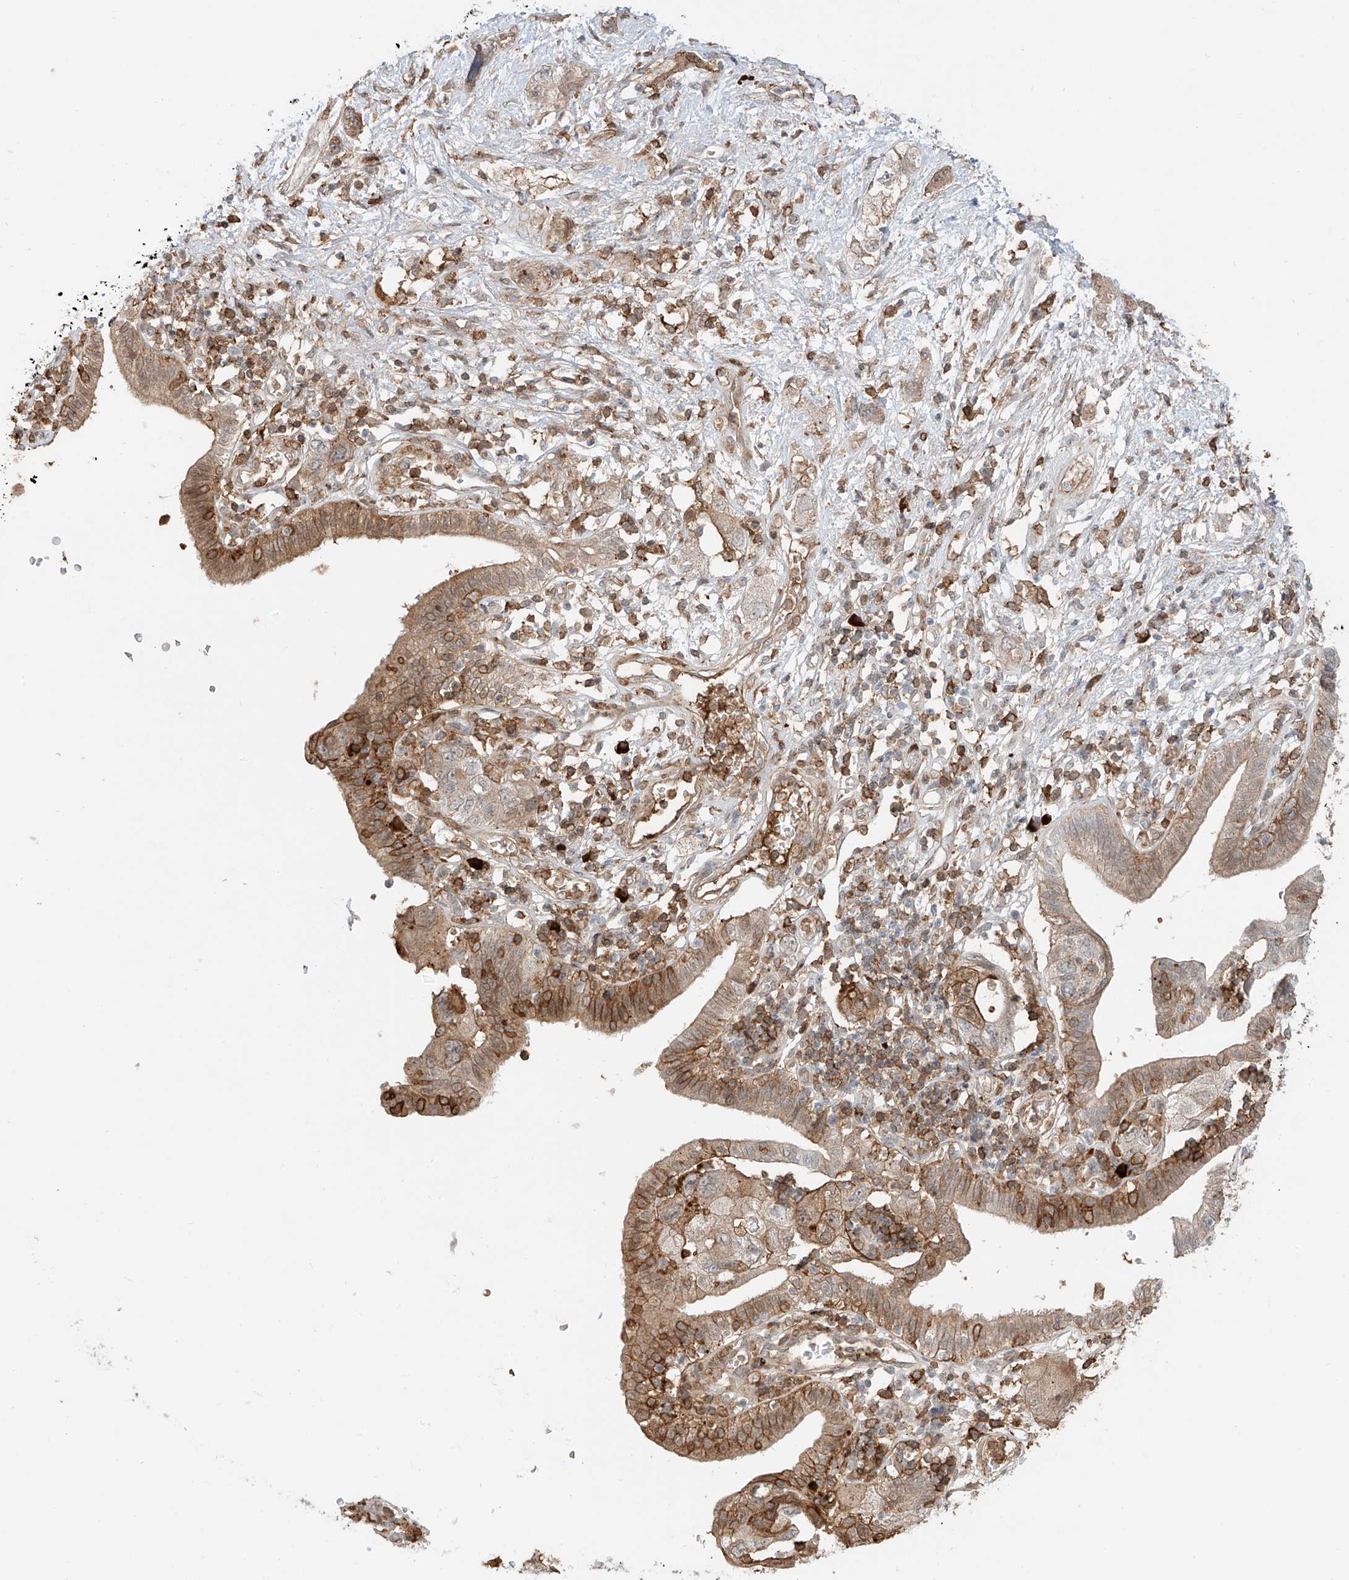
{"staining": {"intensity": "moderate", "quantity": "25%-75%", "location": "cytoplasmic/membranous"}, "tissue": "pancreatic cancer", "cell_type": "Tumor cells", "image_type": "cancer", "snomed": [{"axis": "morphology", "description": "Adenocarcinoma, NOS"}, {"axis": "topography", "description": "Pancreas"}], "caption": "Immunohistochemistry (IHC) photomicrograph of pancreatic cancer (adenocarcinoma) stained for a protein (brown), which shows medium levels of moderate cytoplasmic/membranous positivity in about 25%-75% of tumor cells.", "gene": "CEP162", "patient": {"sex": "female", "age": 73}}